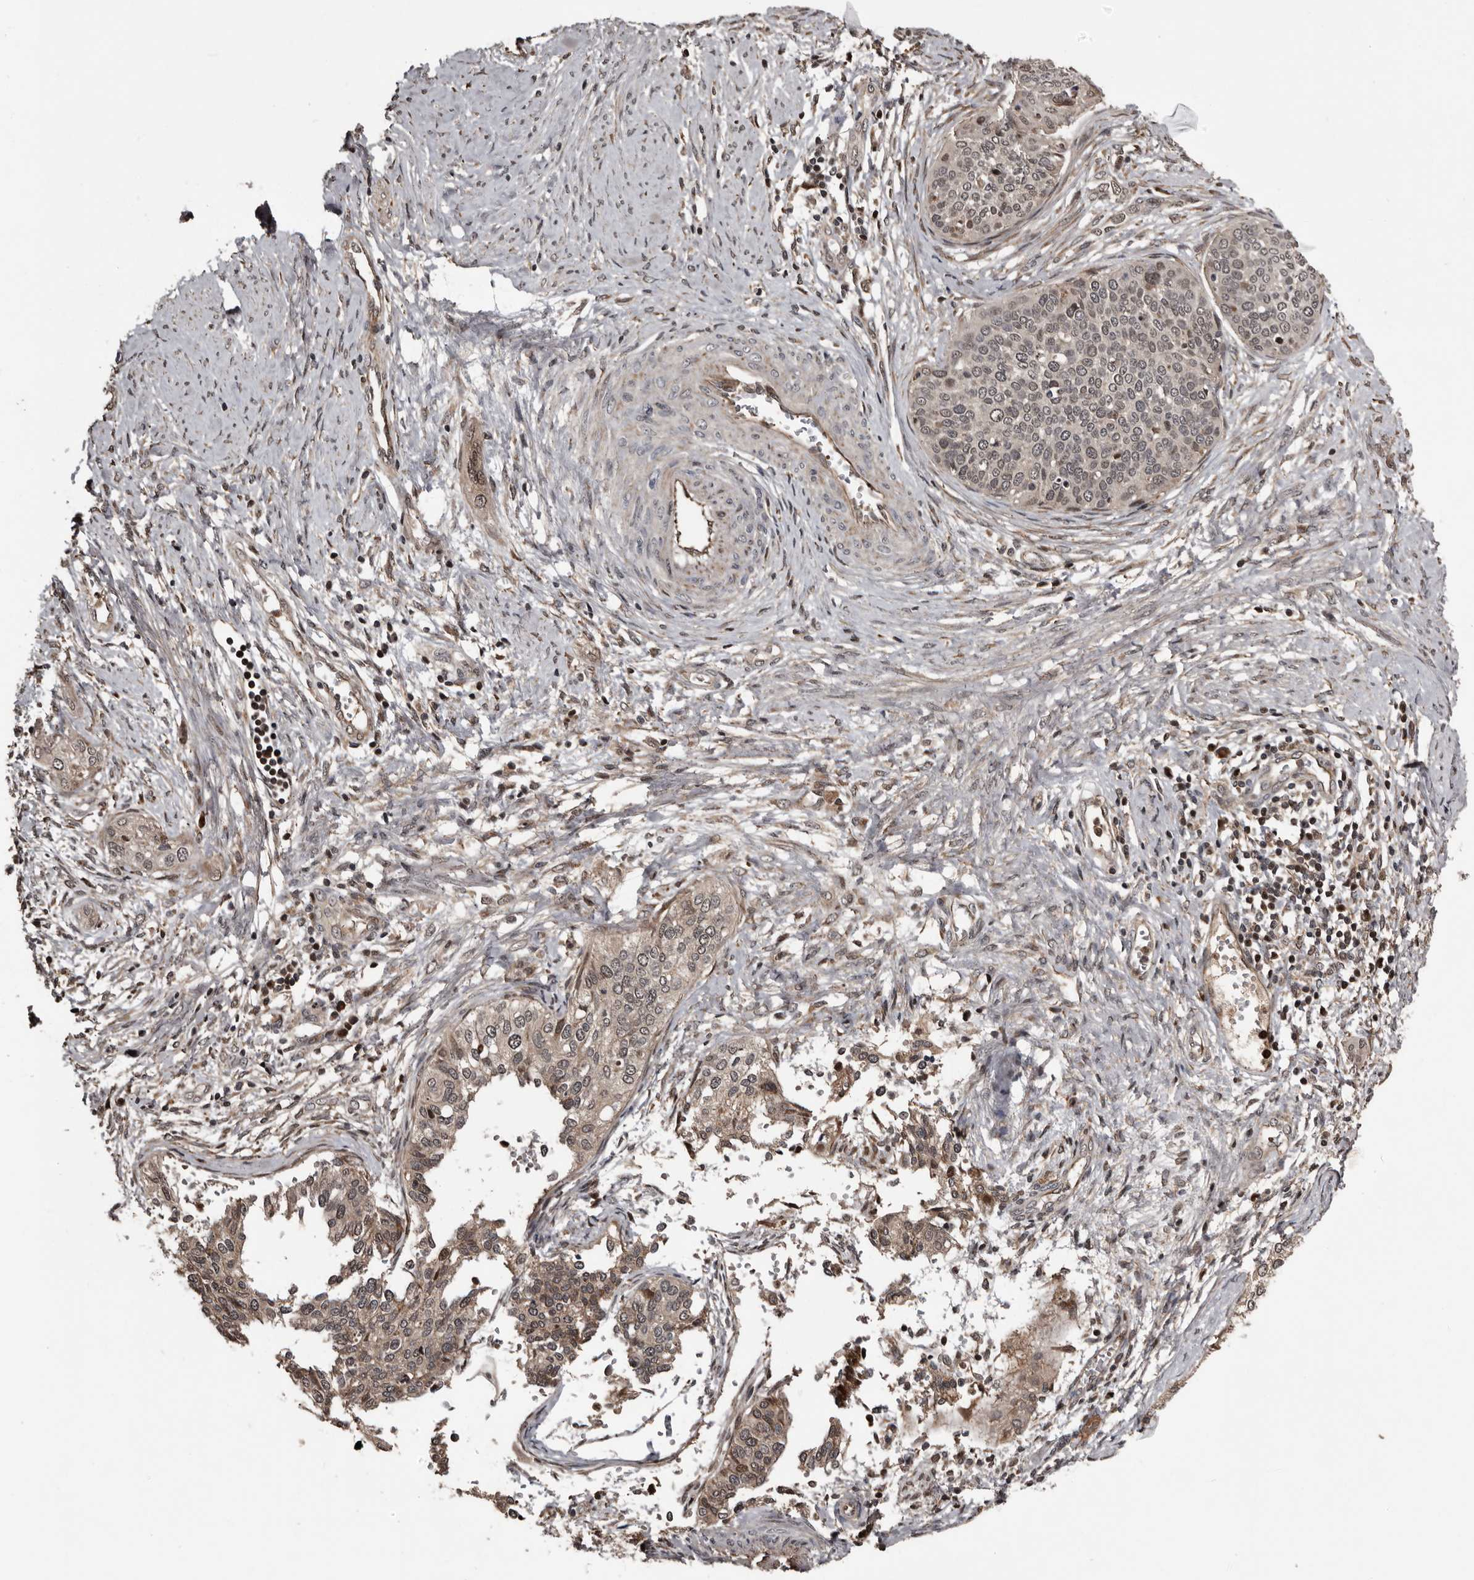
{"staining": {"intensity": "weak", "quantity": "<25%", "location": "cytoplasmic/membranous"}, "tissue": "cervical cancer", "cell_type": "Tumor cells", "image_type": "cancer", "snomed": [{"axis": "morphology", "description": "Squamous cell carcinoma, NOS"}, {"axis": "topography", "description": "Cervix"}], "caption": "IHC of cervical cancer demonstrates no staining in tumor cells. The staining is performed using DAB (3,3'-diaminobenzidine) brown chromogen with nuclei counter-stained in using hematoxylin.", "gene": "SERTAD4", "patient": {"sex": "female", "age": 37}}